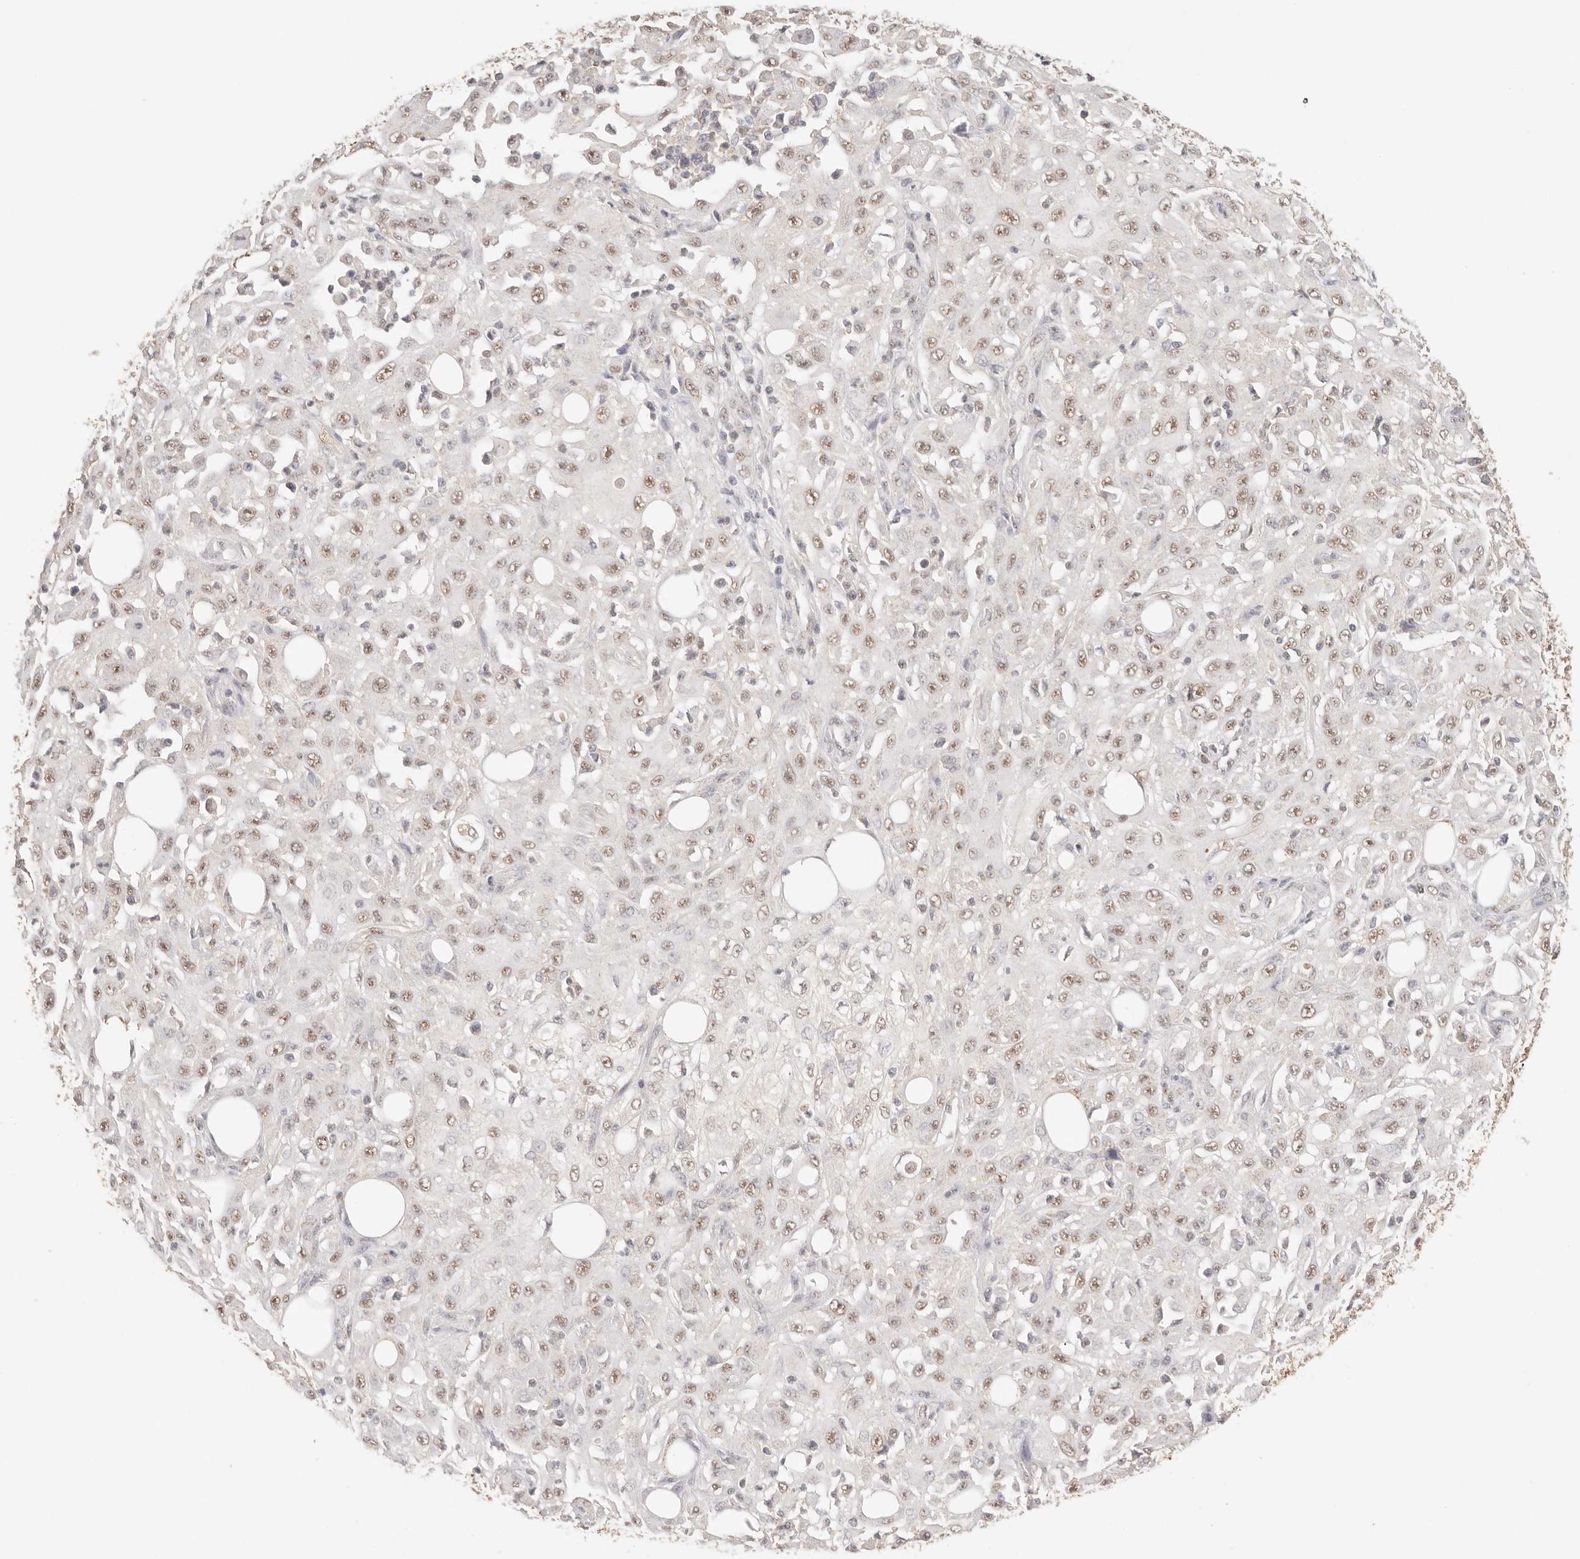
{"staining": {"intensity": "weak", "quantity": ">75%", "location": "nuclear"}, "tissue": "skin cancer", "cell_type": "Tumor cells", "image_type": "cancer", "snomed": [{"axis": "morphology", "description": "Squamous cell carcinoma, NOS"}, {"axis": "morphology", "description": "Squamous cell carcinoma, metastatic, NOS"}, {"axis": "topography", "description": "Skin"}, {"axis": "topography", "description": "Lymph node"}], "caption": "Skin squamous cell carcinoma stained with a protein marker exhibits weak staining in tumor cells.", "gene": "IL1R2", "patient": {"sex": "male", "age": 75}}